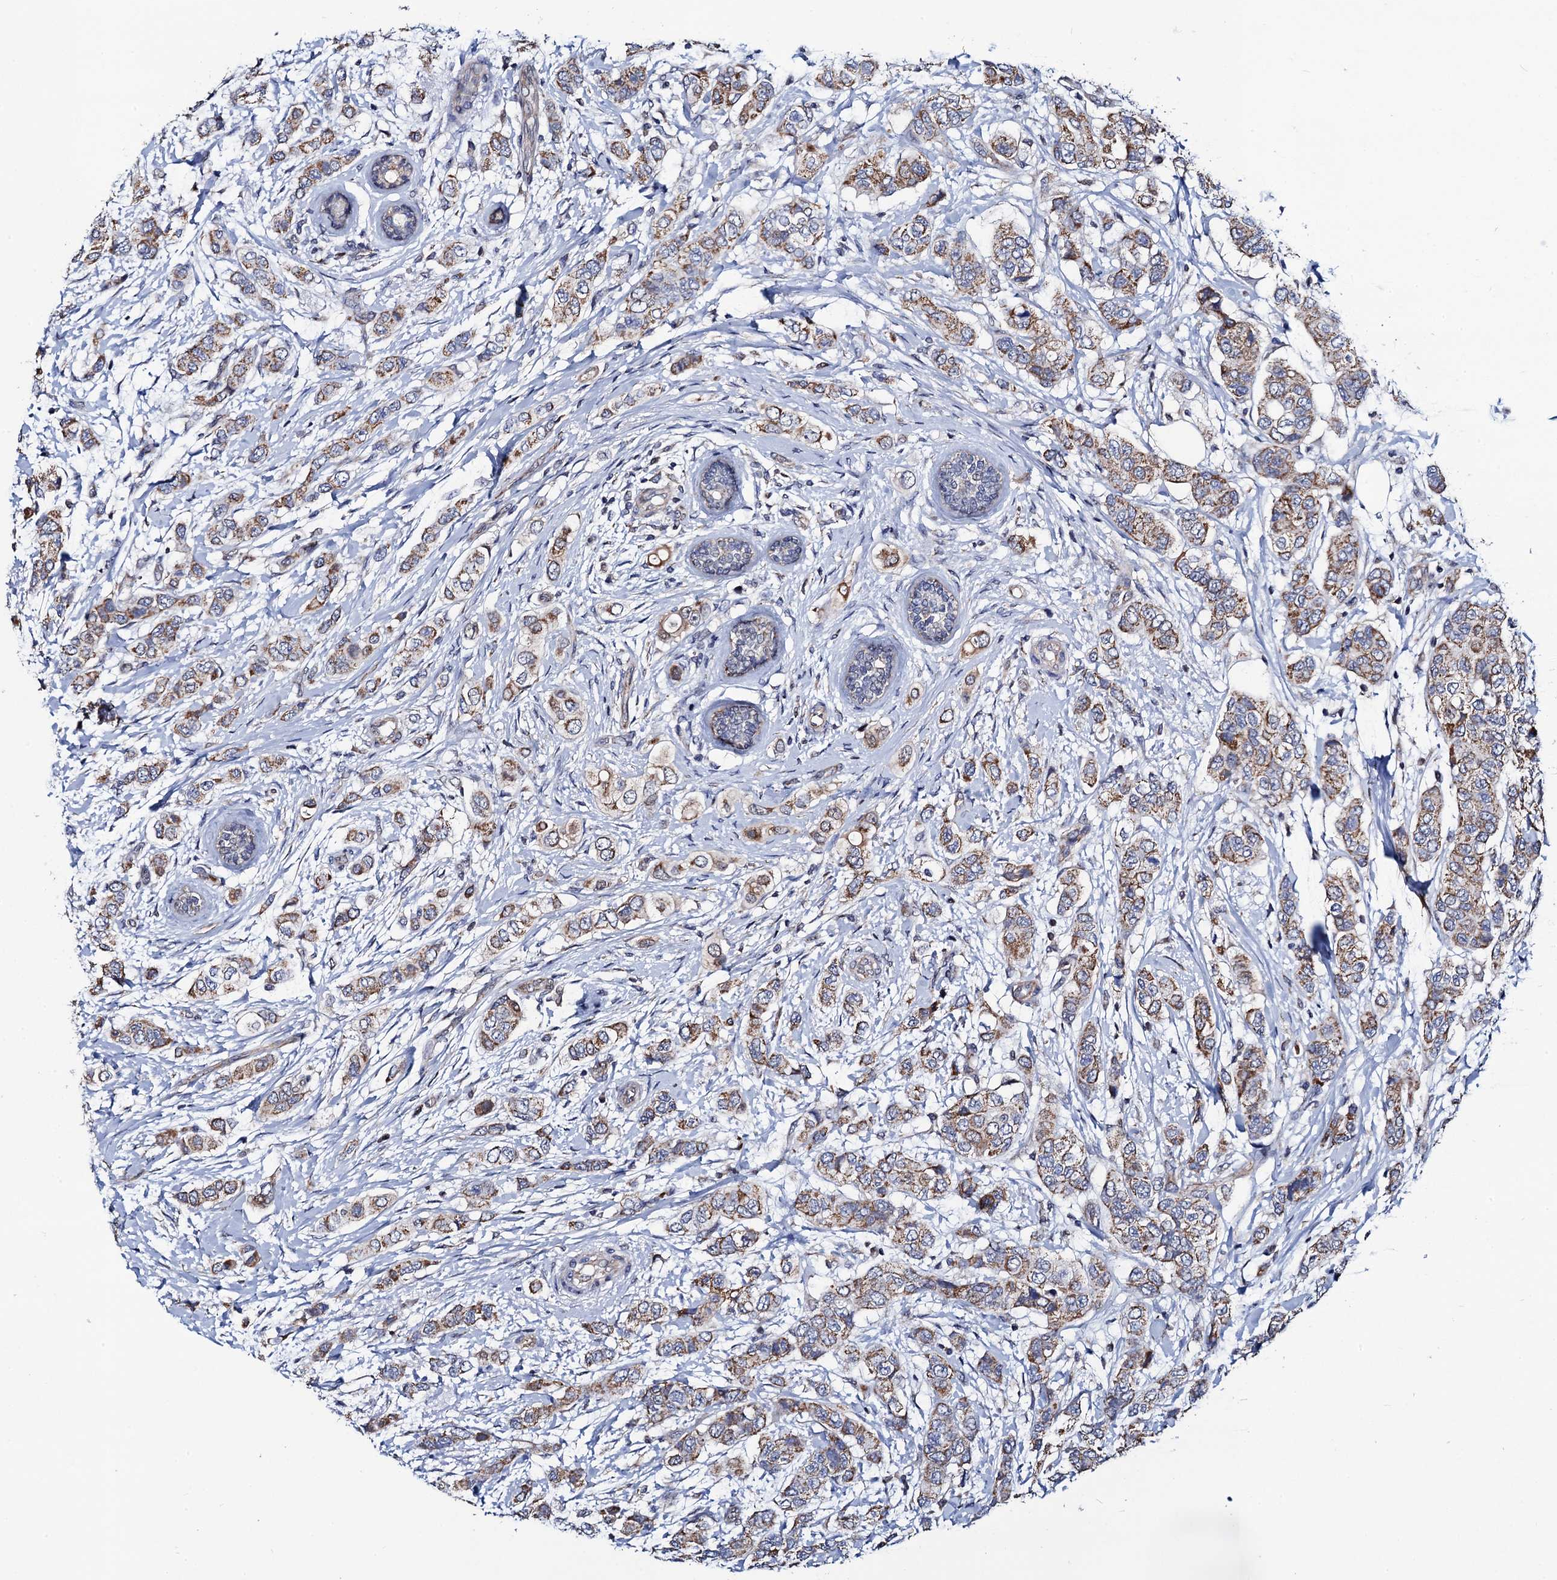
{"staining": {"intensity": "moderate", "quantity": ">75%", "location": "cytoplasmic/membranous"}, "tissue": "breast cancer", "cell_type": "Tumor cells", "image_type": "cancer", "snomed": [{"axis": "morphology", "description": "Lobular carcinoma"}, {"axis": "topography", "description": "Breast"}], "caption": "The photomicrograph reveals staining of breast cancer (lobular carcinoma), revealing moderate cytoplasmic/membranous protein expression (brown color) within tumor cells.", "gene": "PTCD3", "patient": {"sex": "female", "age": 51}}